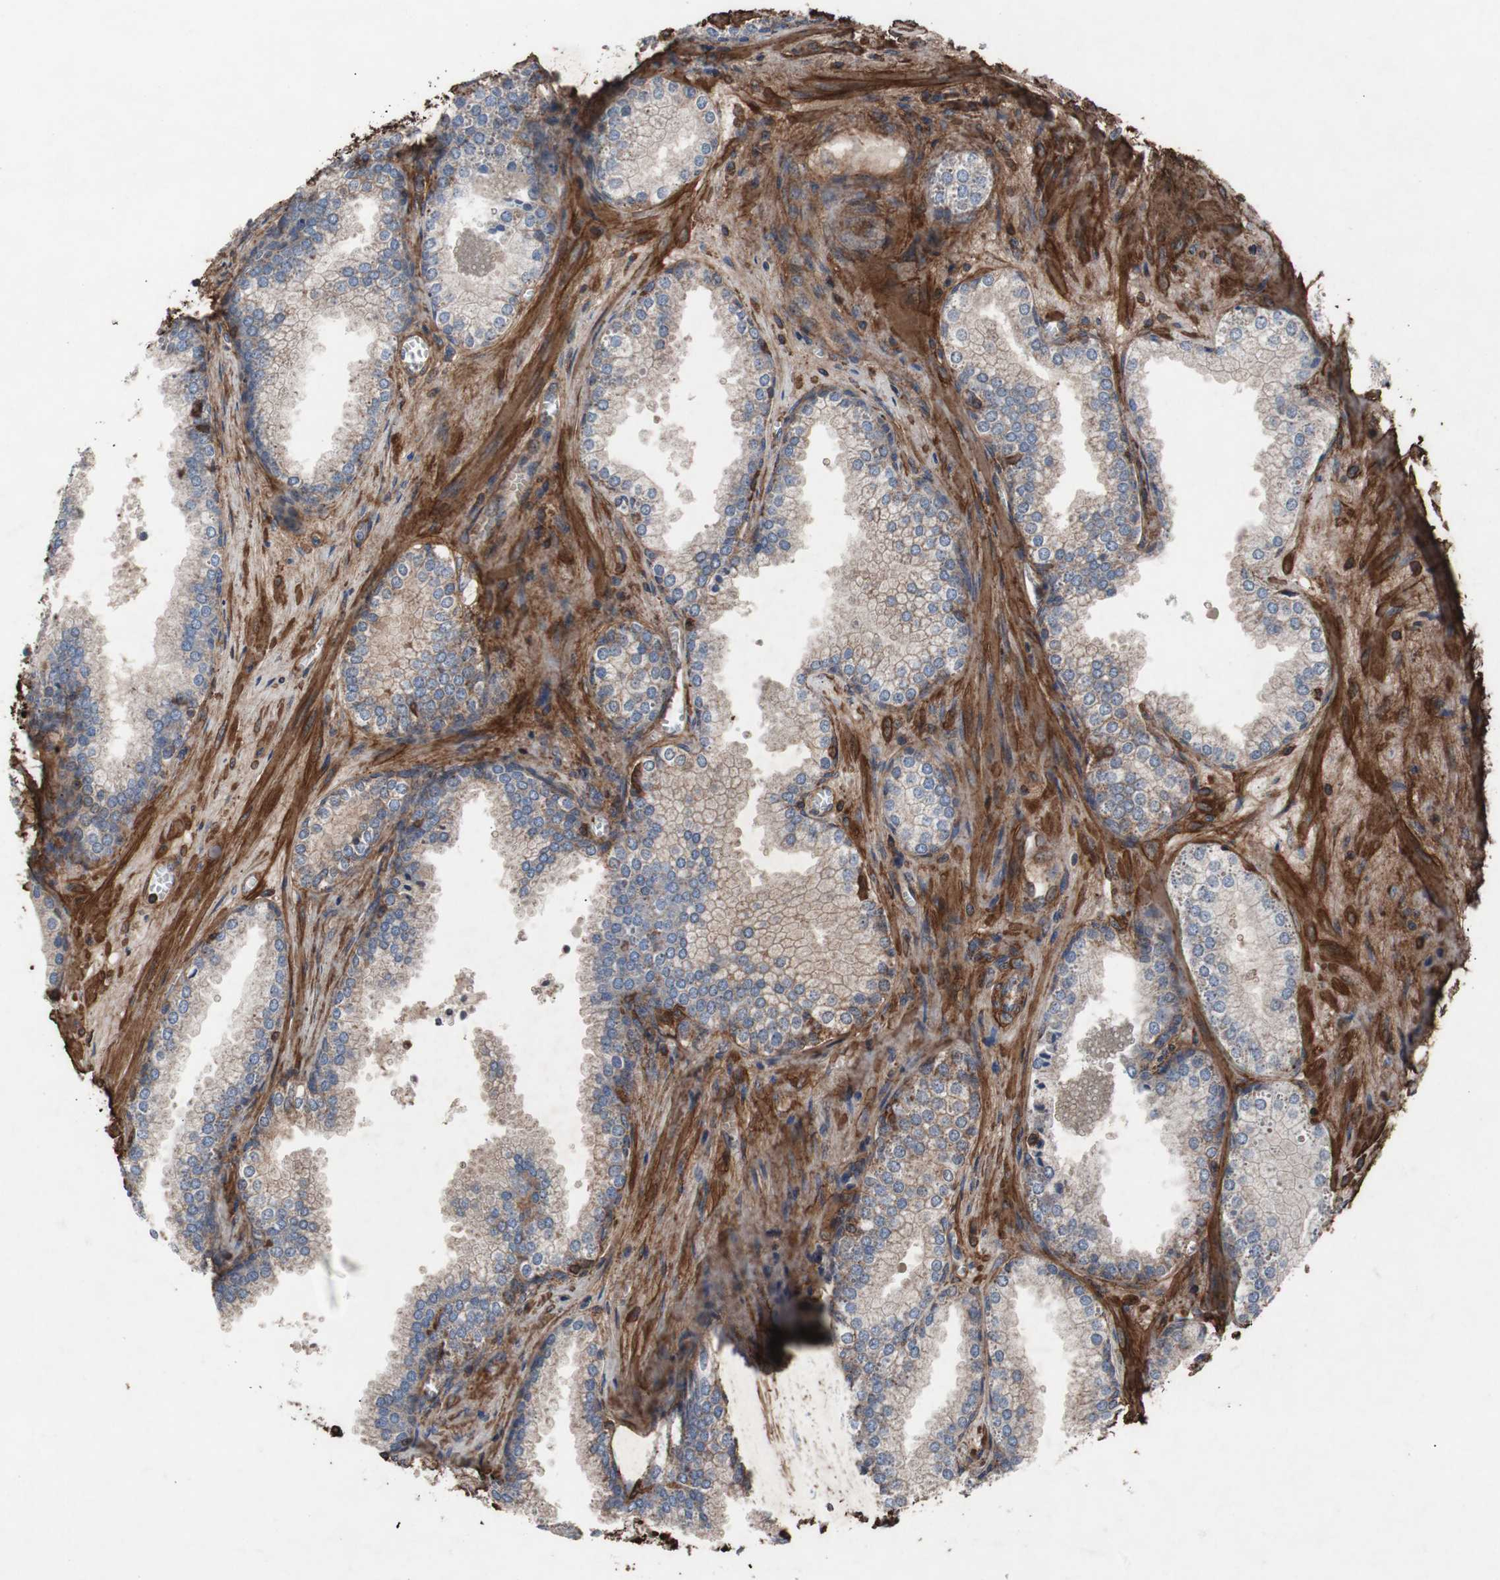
{"staining": {"intensity": "weak", "quantity": "25%-75%", "location": "cytoplasmic/membranous"}, "tissue": "prostate cancer", "cell_type": "Tumor cells", "image_type": "cancer", "snomed": [{"axis": "morphology", "description": "Adenocarcinoma, Low grade"}, {"axis": "topography", "description": "Prostate"}], "caption": "Immunohistochemical staining of human adenocarcinoma (low-grade) (prostate) exhibits low levels of weak cytoplasmic/membranous protein positivity in about 25%-75% of tumor cells.", "gene": "COL6A2", "patient": {"sex": "male", "age": 60}}